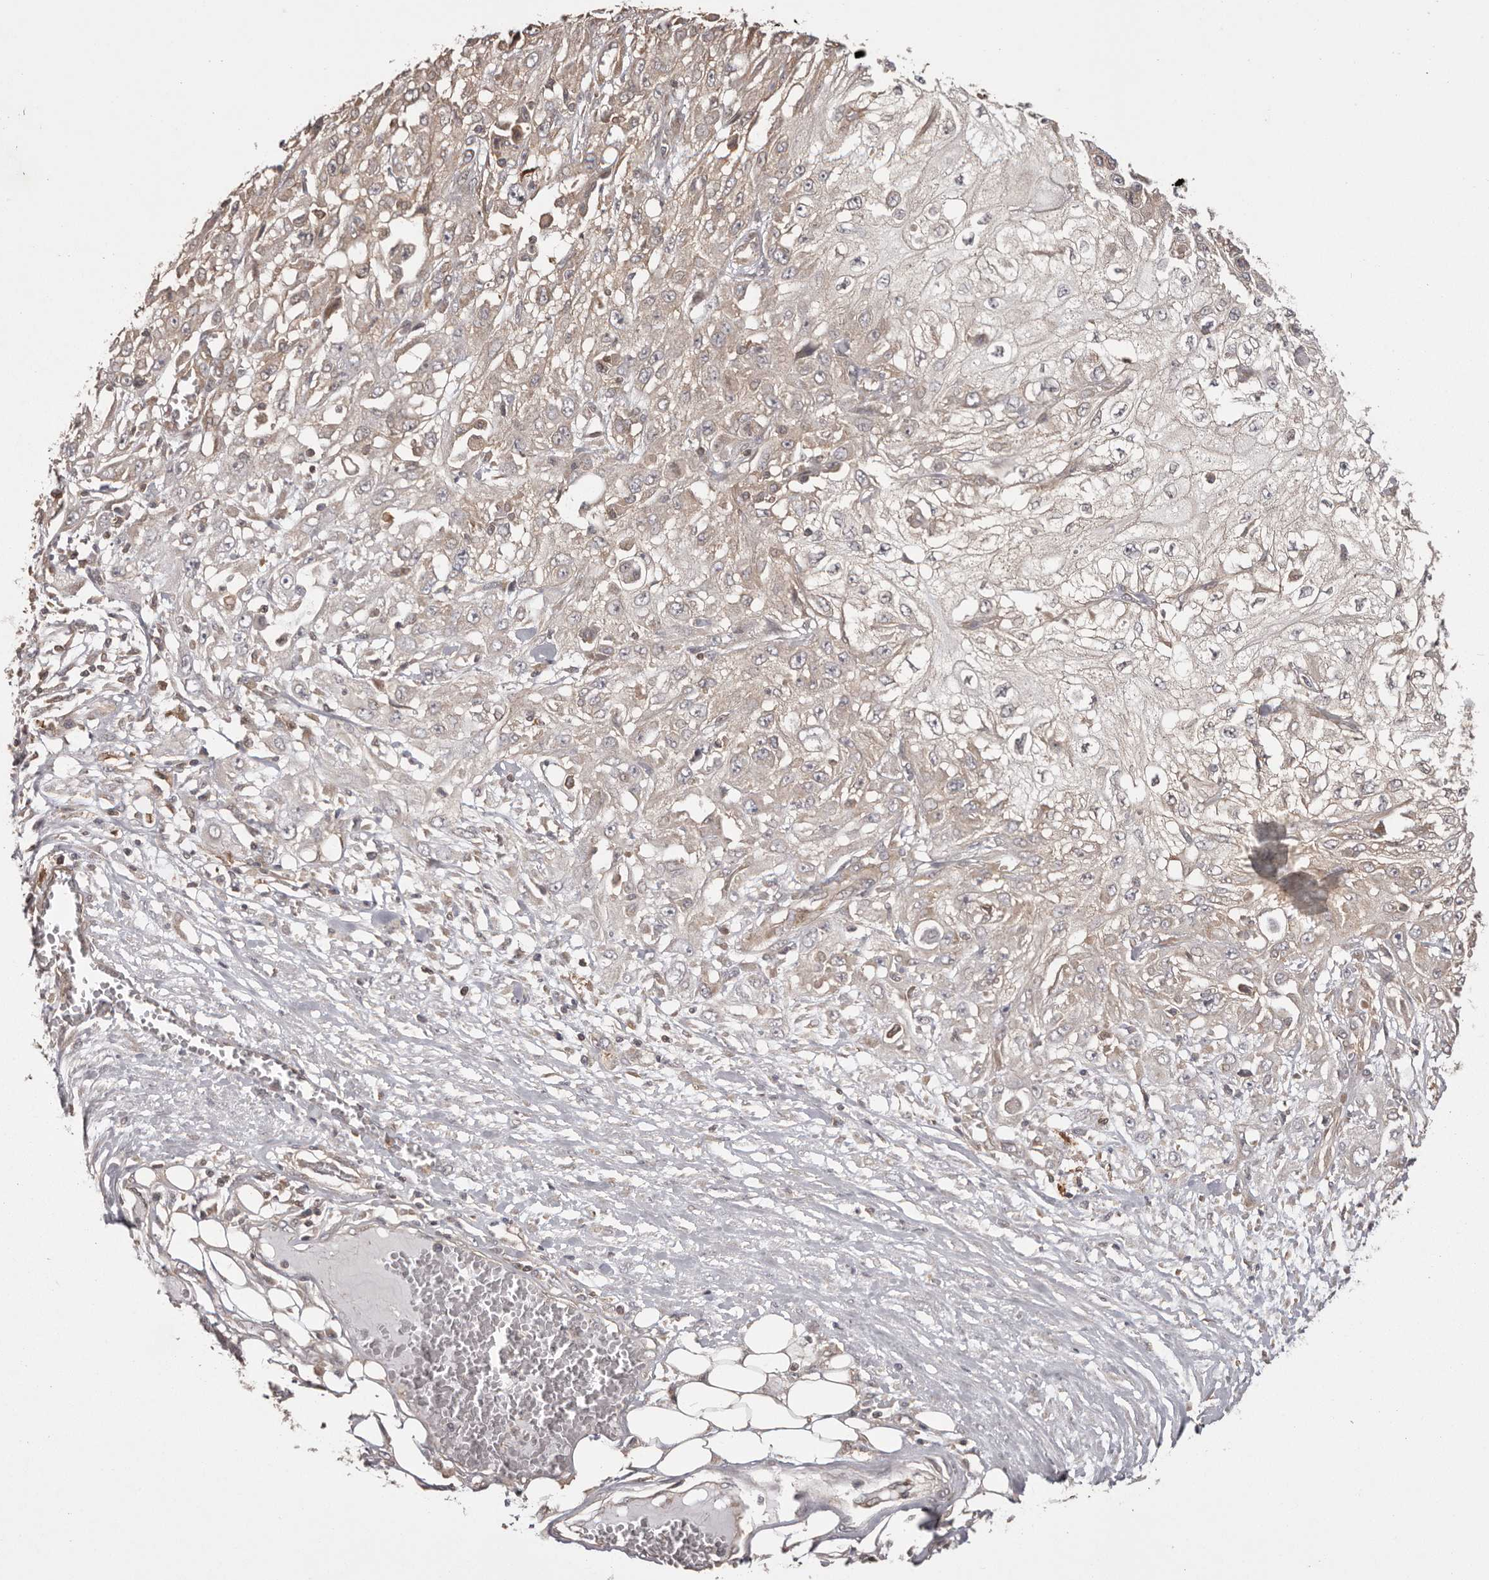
{"staining": {"intensity": "weak", "quantity": "<25%", "location": "cytoplasmic/membranous"}, "tissue": "skin cancer", "cell_type": "Tumor cells", "image_type": "cancer", "snomed": [{"axis": "morphology", "description": "Squamous cell carcinoma, NOS"}, {"axis": "morphology", "description": "Squamous cell carcinoma, metastatic, NOS"}, {"axis": "topography", "description": "Skin"}, {"axis": "topography", "description": "Lymph node"}], "caption": "DAB immunohistochemical staining of human squamous cell carcinoma (skin) demonstrates no significant expression in tumor cells. Brightfield microscopy of IHC stained with DAB (3,3'-diaminobenzidine) (brown) and hematoxylin (blue), captured at high magnification.", "gene": "NFKBIA", "patient": {"sex": "male", "age": 75}}